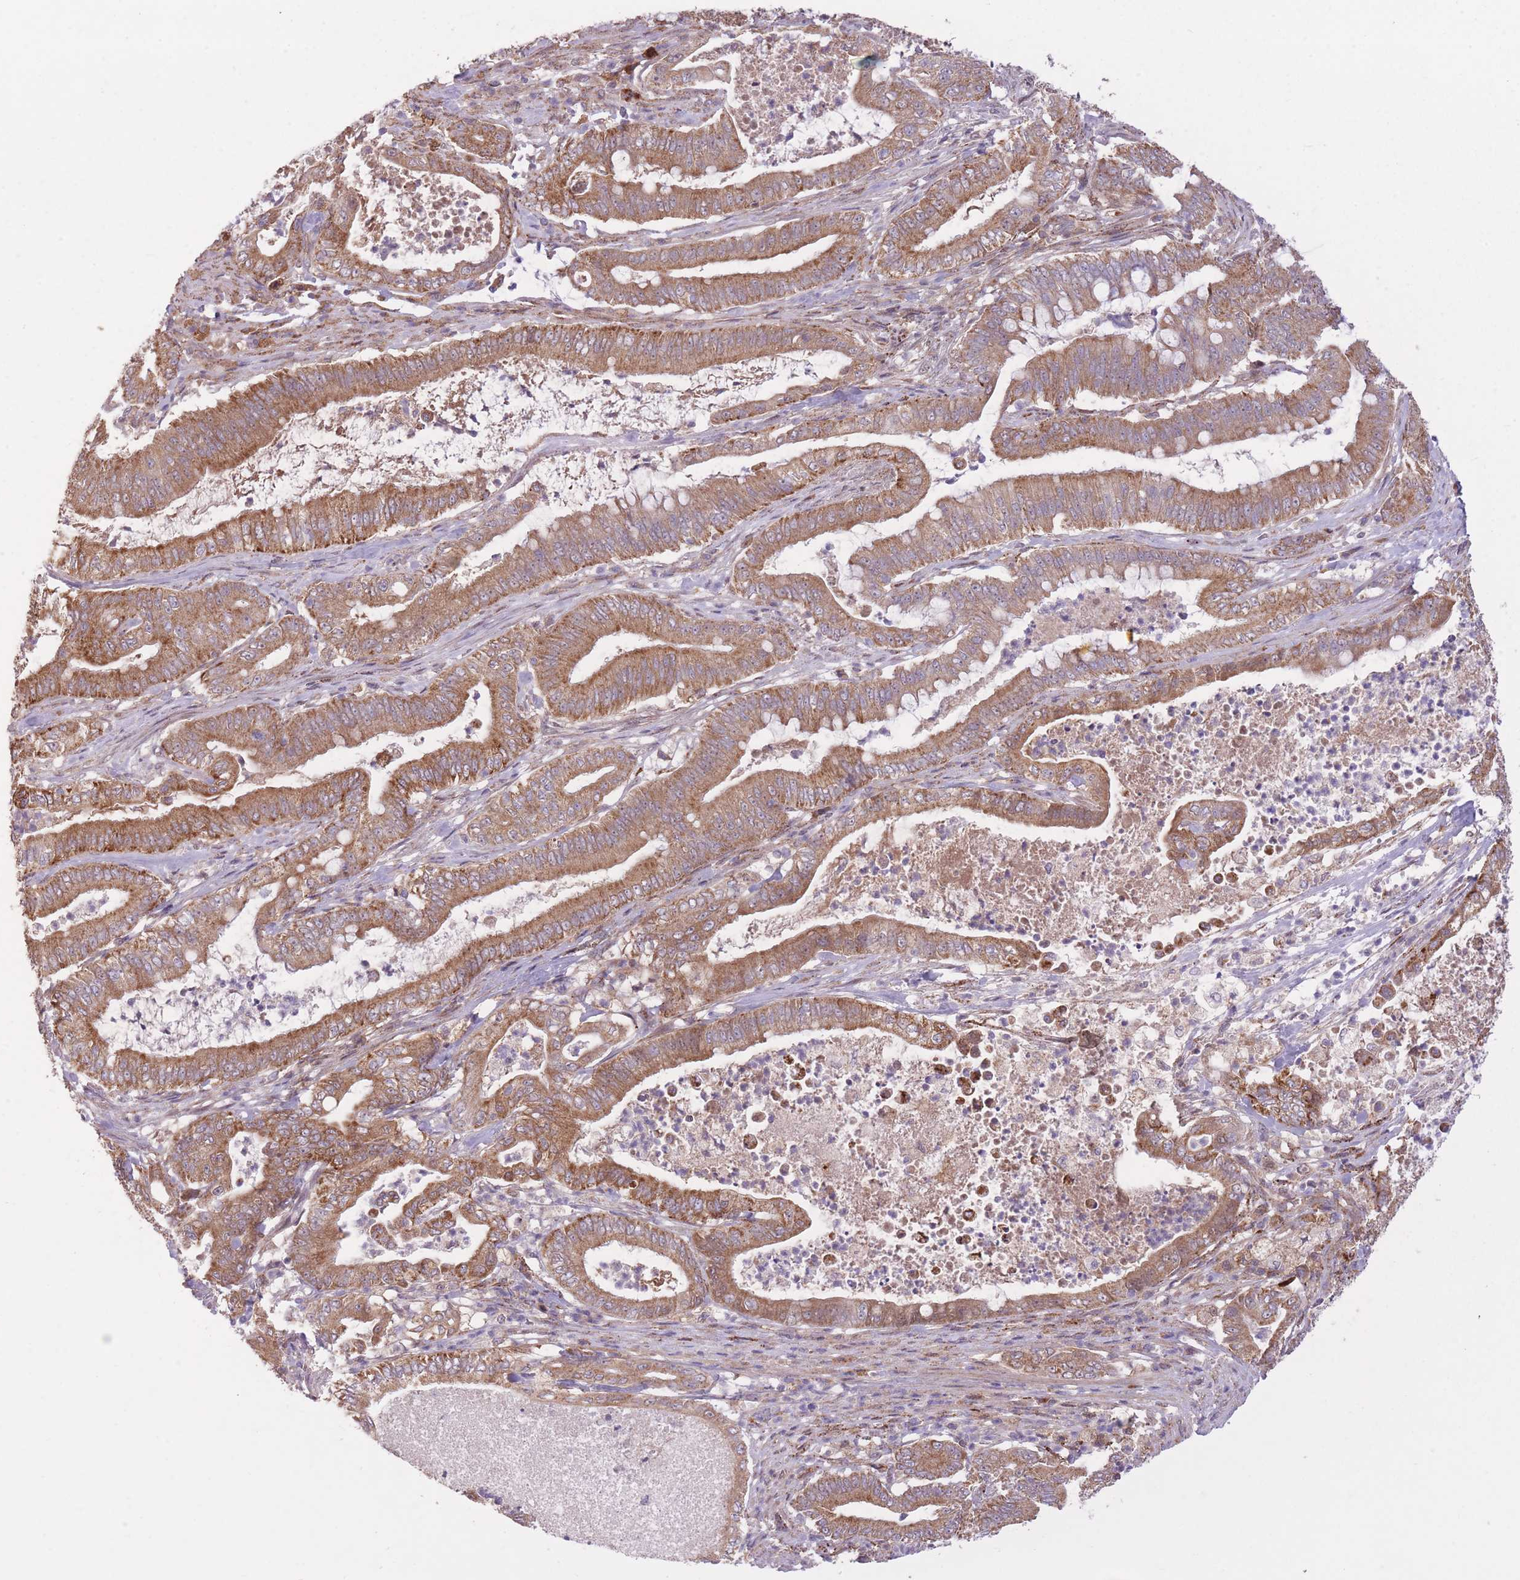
{"staining": {"intensity": "moderate", "quantity": ">75%", "location": "cytoplasmic/membranous"}, "tissue": "pancreatic cancer", "cell_type": "Tumor cells", "image_type": "cancer", "snomed": [{"axis": "morphology", "description": "Adenocarcinoma, NOS"}, {"axis": "topography", "description": "Pancreas"}], "caption": "Protein expression analysis of pancreatic cancer displays moderate cytoplasmic/membranous positivity in approximately >75% of tumor cells.", "gene": "POLR3F", "patient": {"sex": "male", "age": 71}}